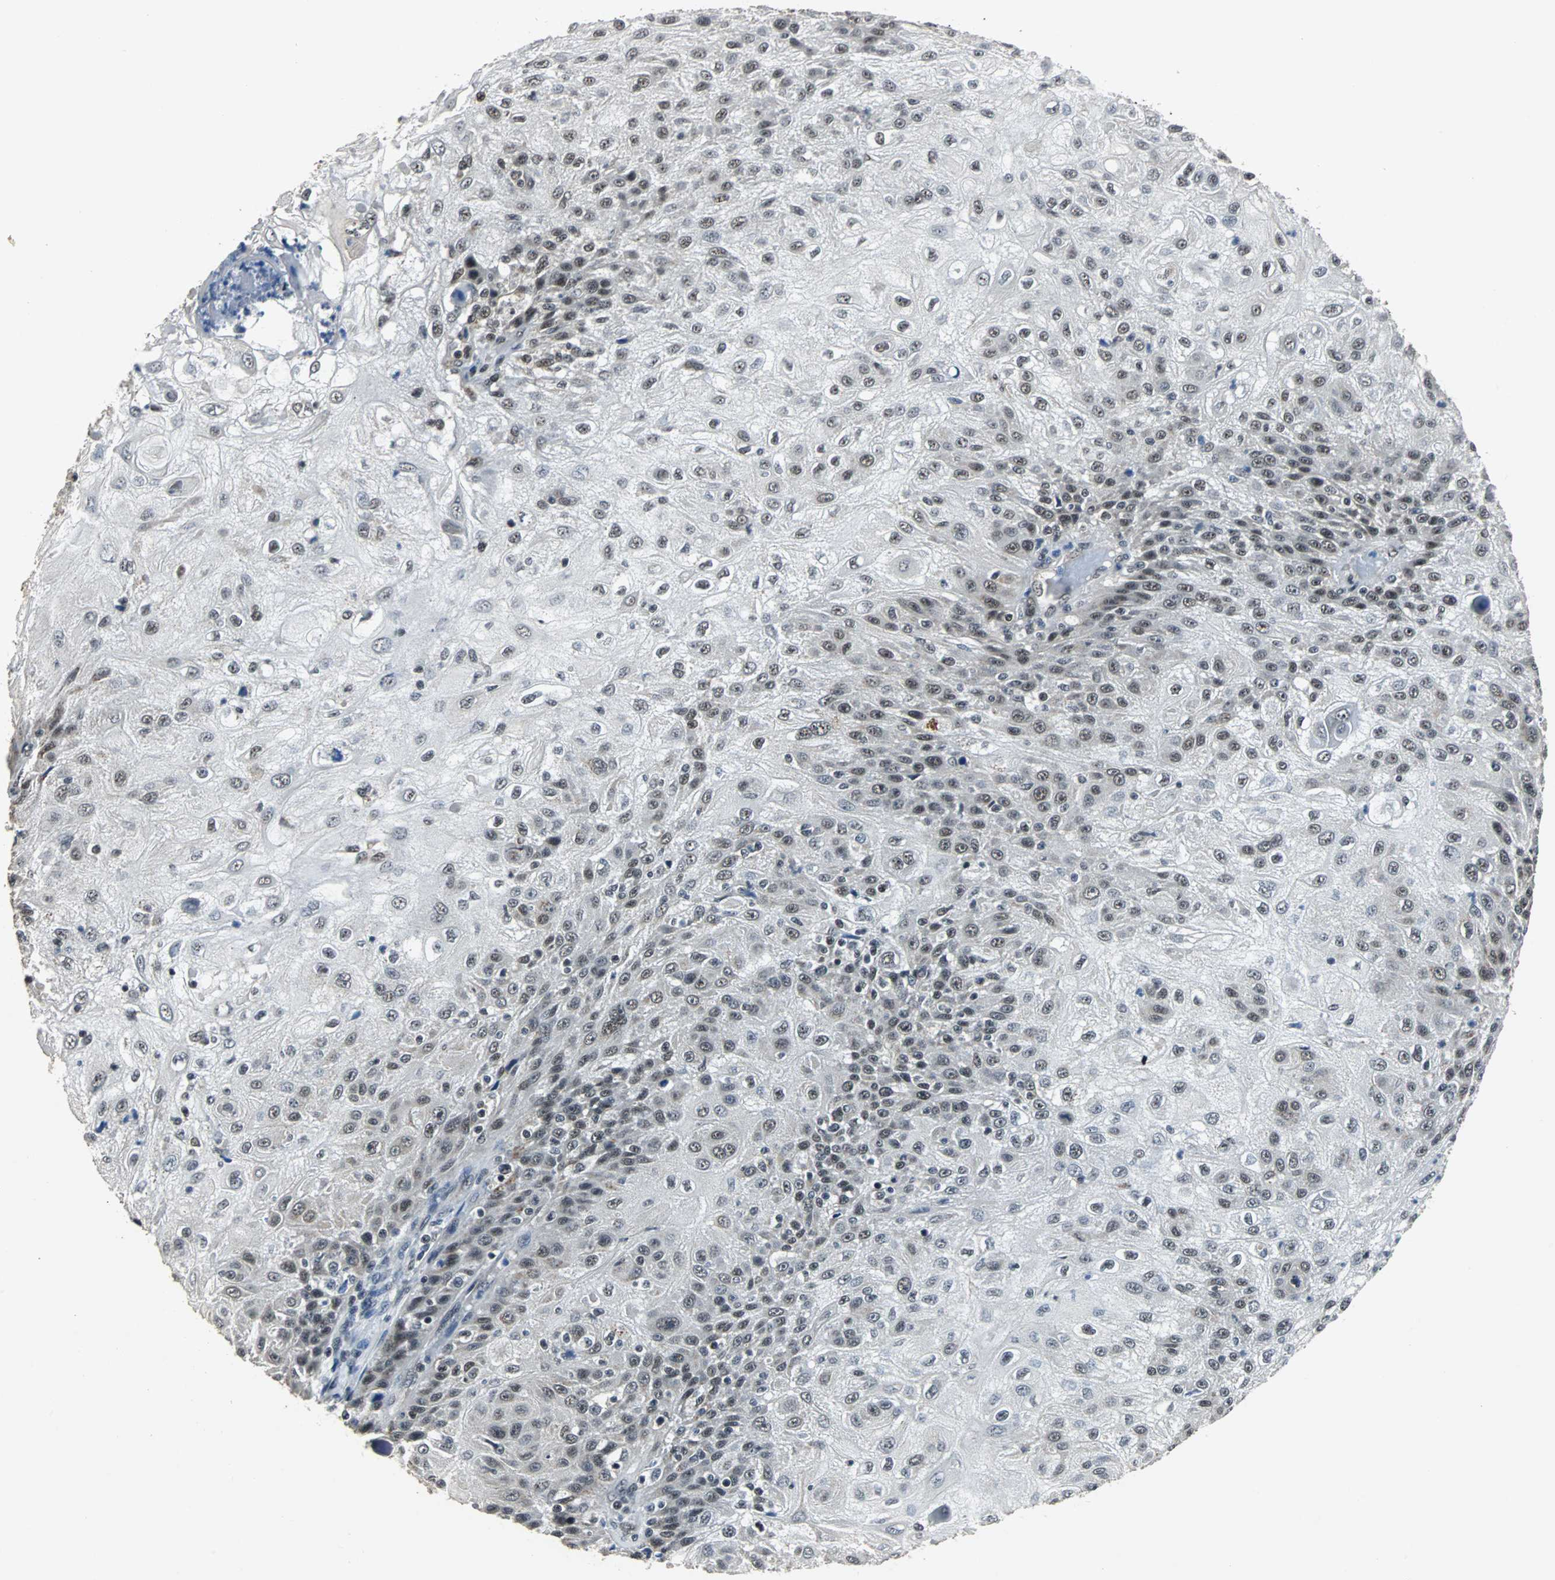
{"staining": {"intensity": "moderate", "quantity": "<25%", "location": "nuclear"}, "tissue": "skin cancer", "cell_type": "Tumor cells", "image_type": "cancer", "snomed": [{"axis": "morphology", "description": "Normal tissue, NOS"}, {"axis": "morphology", "description": "Squamous cell carcinoma, NOS"}, {"axis": "topography", "description": "Skin"}], "caption": "Protein staining of skin cancer (squamous cell carcinoma) tissue demonstrates moderate nuclear positivity in about <25% of tumor cells. Immunohistochemistry stains the protein of interest in brown and the nuclei are stained blue.", "gene": "USP28", "patient": {"sex": "female", "age": 83}}